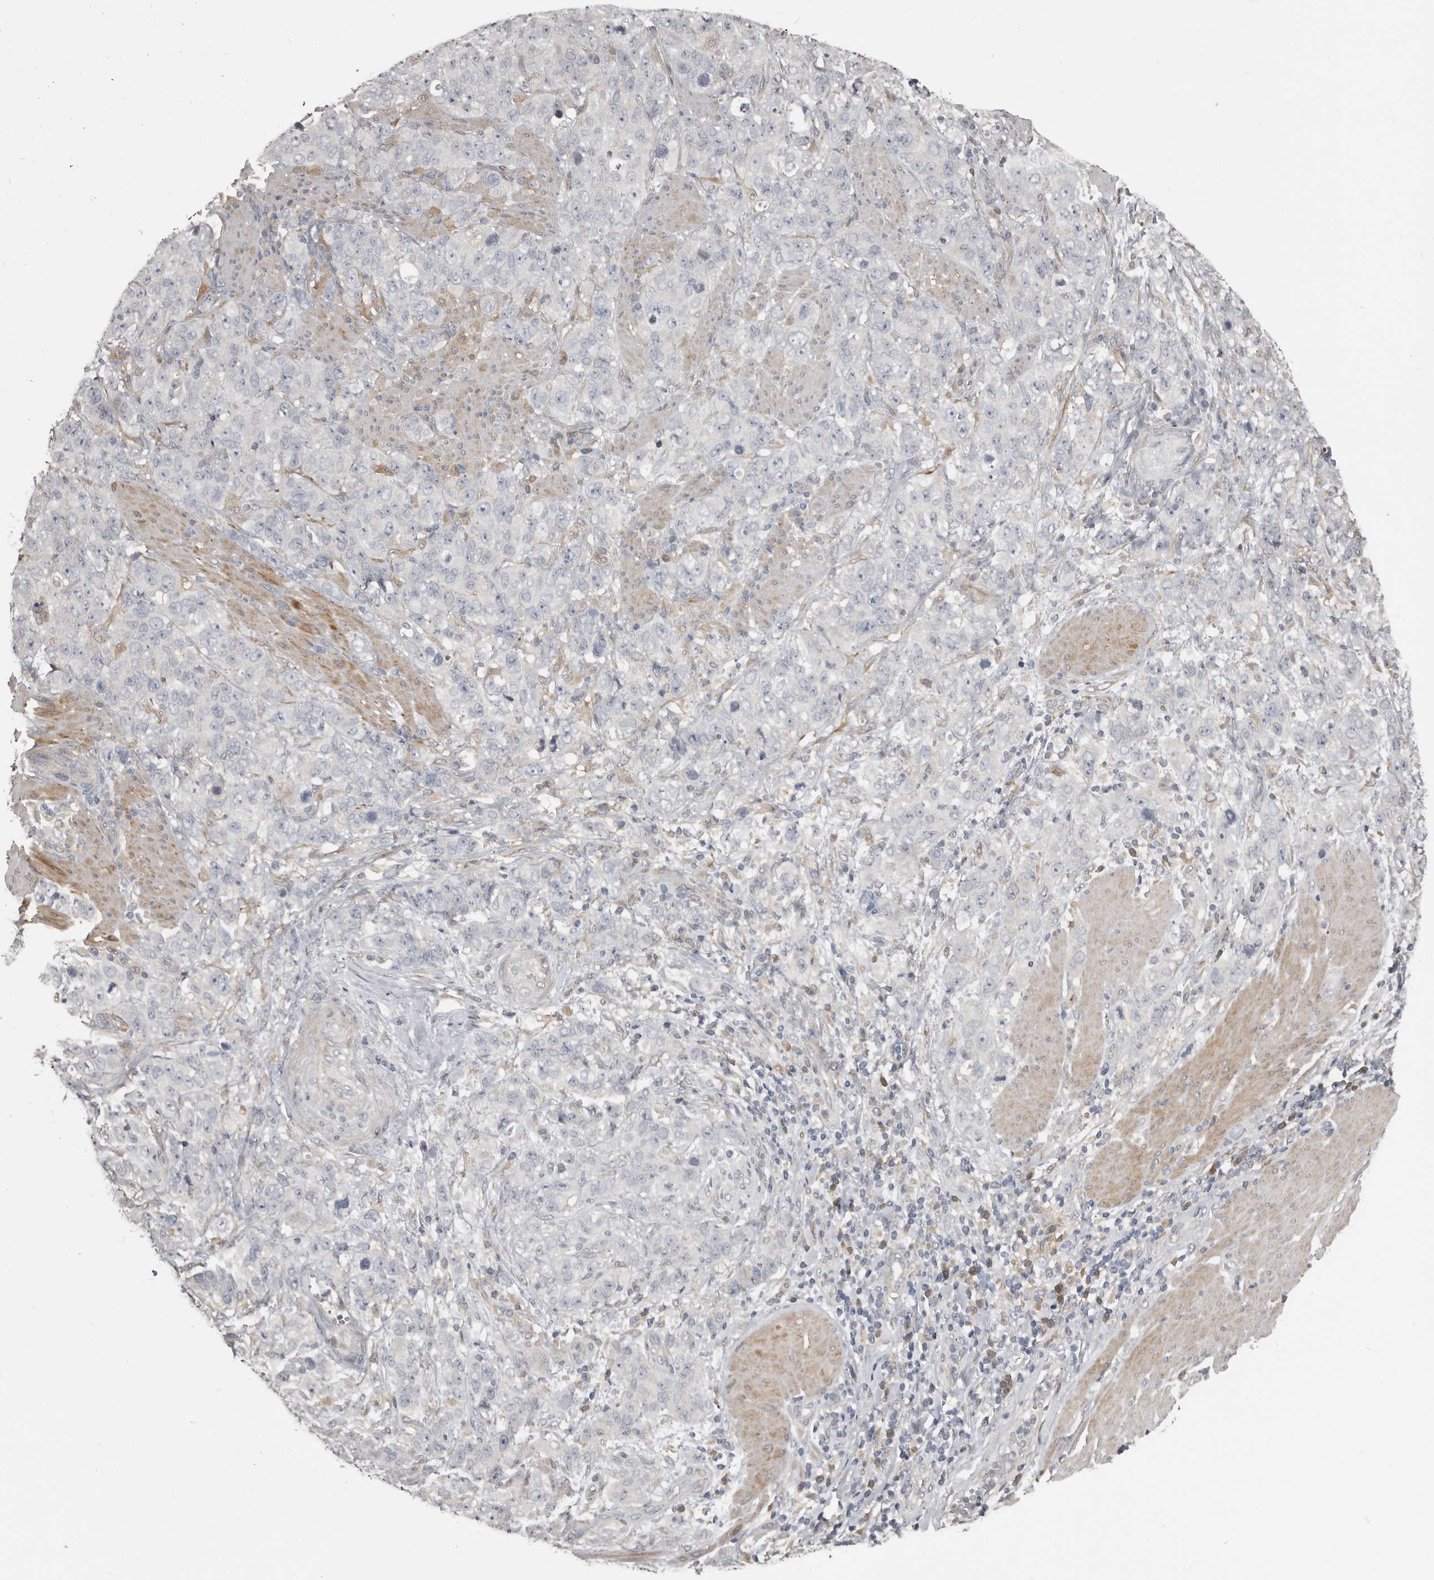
{"staining": {"intensity": "negative", "quantity": "none", "location": "none"}, "tissue": "stomach cancer", "cell_type": "Tumor cells", "image_type": "cancer", "snomed": [{"axis": "morphology", "description": "Adenocarcinoma, NOS"}, {"axis": "topography", "description": "Stomach"}], "caption": "Tumor cells show no significant protein expression in stomach cancer.", "gene": "KCNJ8", "patient": {"sex": "male", "age": 48}}